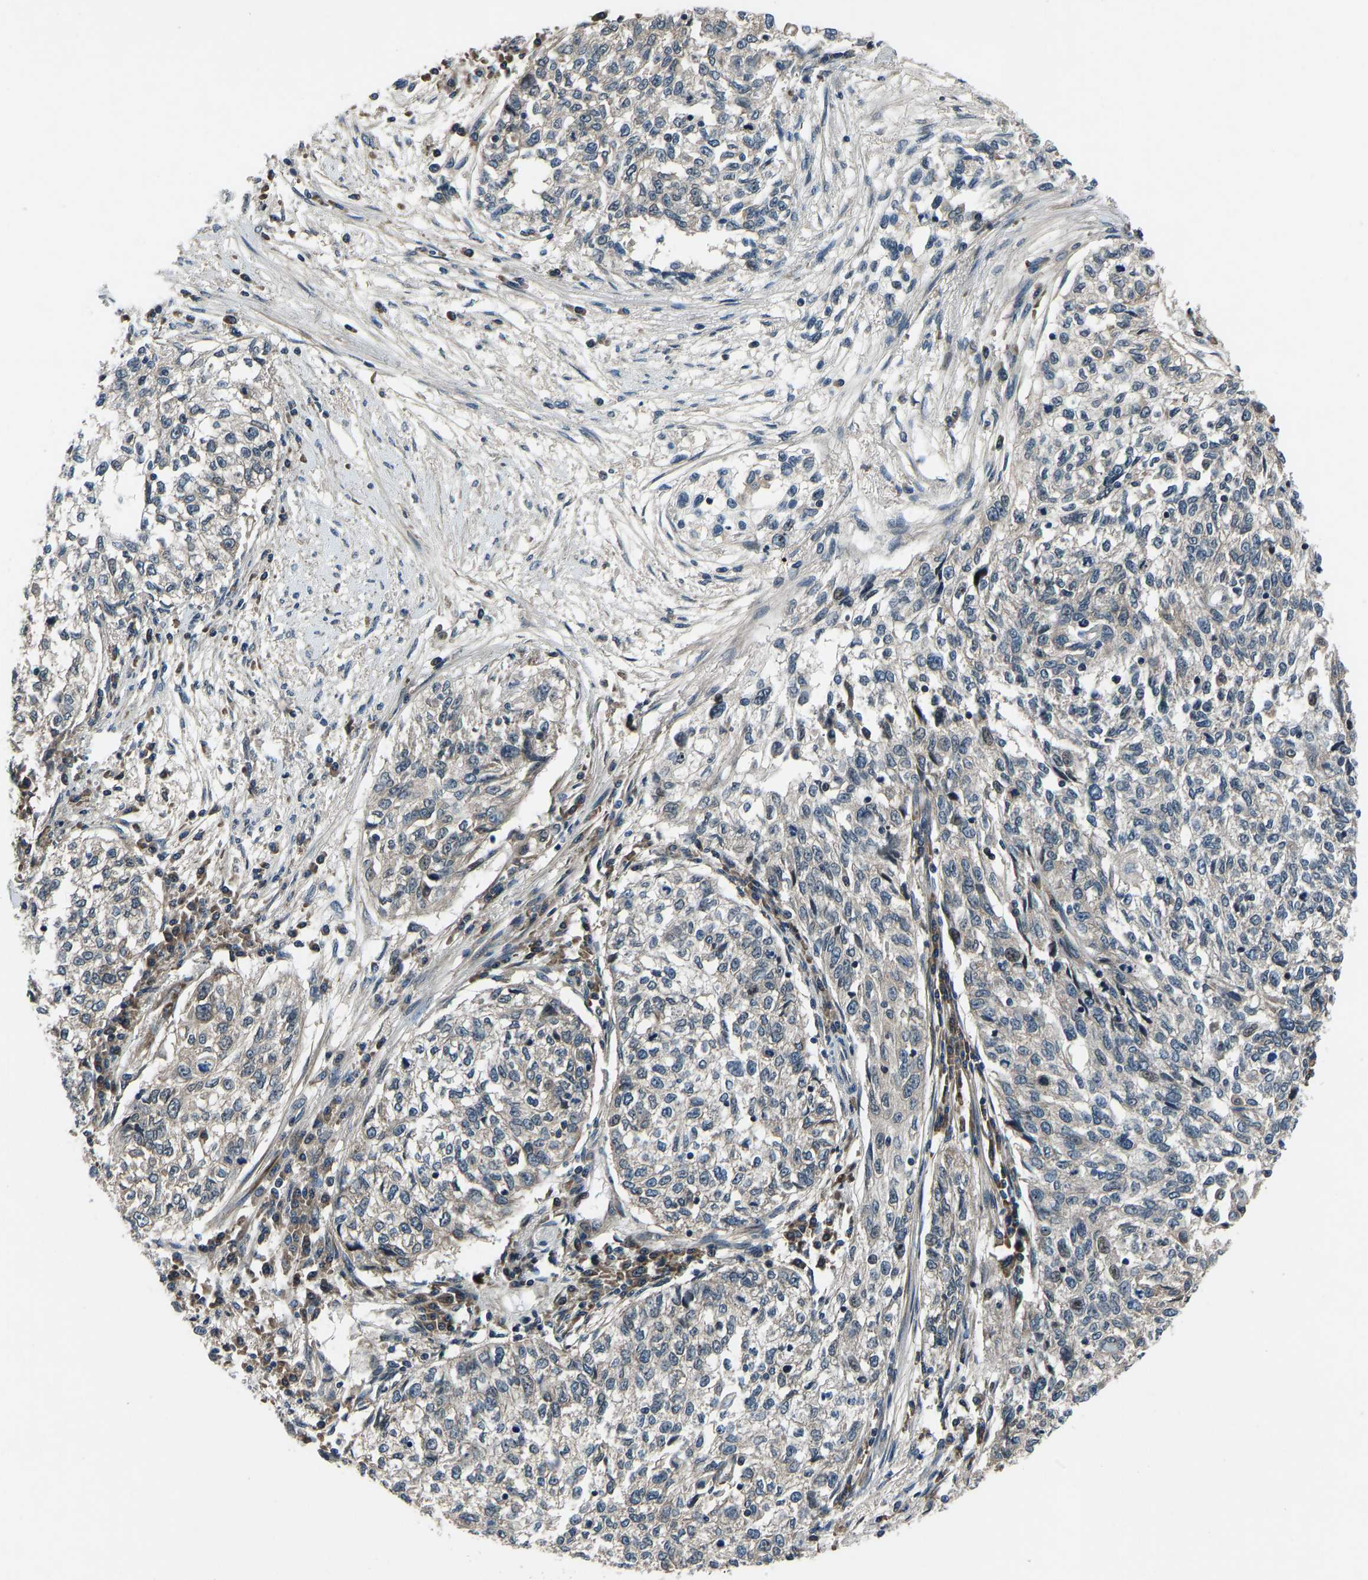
{"staining": {"intensity": "weak", "quantity": "<25%", "location": "cytoplasmic/membranous"}, "tissue": "cervical cancer", "cell_type": "Tumor cells", "image_type": "cancer", "snomed": [{"axis": "morphology", "description": "Squamous cell carcinoma, NOS"}, {"axis": "topography", "description": "Cervix"}], "caption": "This is an immunohistochemistry (IHC) image of squamous cell carcinoma (cervical). There is no staining in tumor cells.", "gene": "RLIM", "patient": {"sex": "female", "age": 57}}